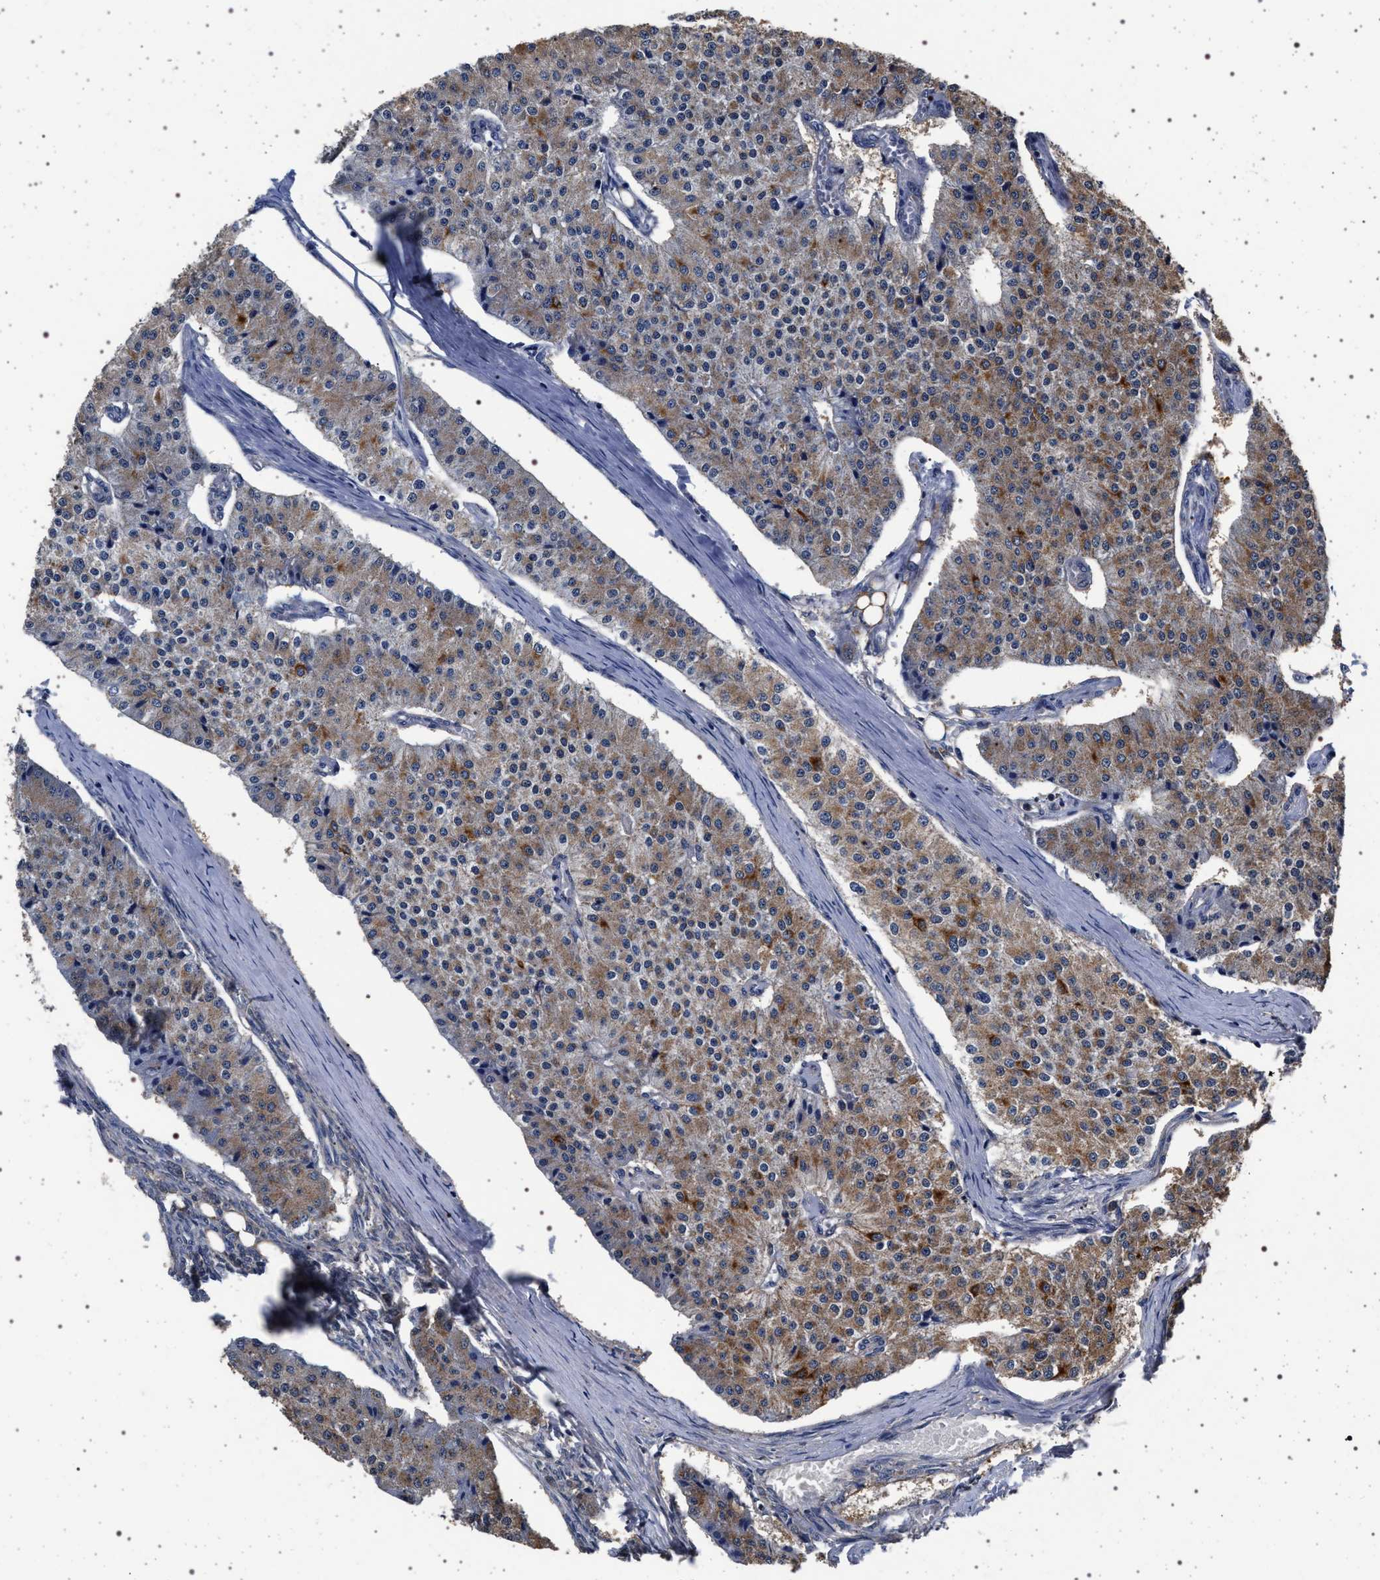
{"staining": {"intensity": "moderate", "quantity": "25%-75%", "location": "cytoplasmic/membranous"}, "tissue": "carcinoid", "cell_type": "Tumor cells", "image_type": "cancer", "snomed": [{"axis": "morphology", "description": "Carcinoid, malignant, NOS"}, {"axis": "topography", "description": "Colon"}], "caption": "Carcinoid (malignant) tissue shows moderate cytoplasmic/membranous expression in about 25%-75% of tumor cells The staining is performed using DAB brown chromogen to label protein expression. The nuclei are counter-stained blue using hematoxylin.", "gene": "MAP3K2", "patient": {"sex": "female", "age": 52}}